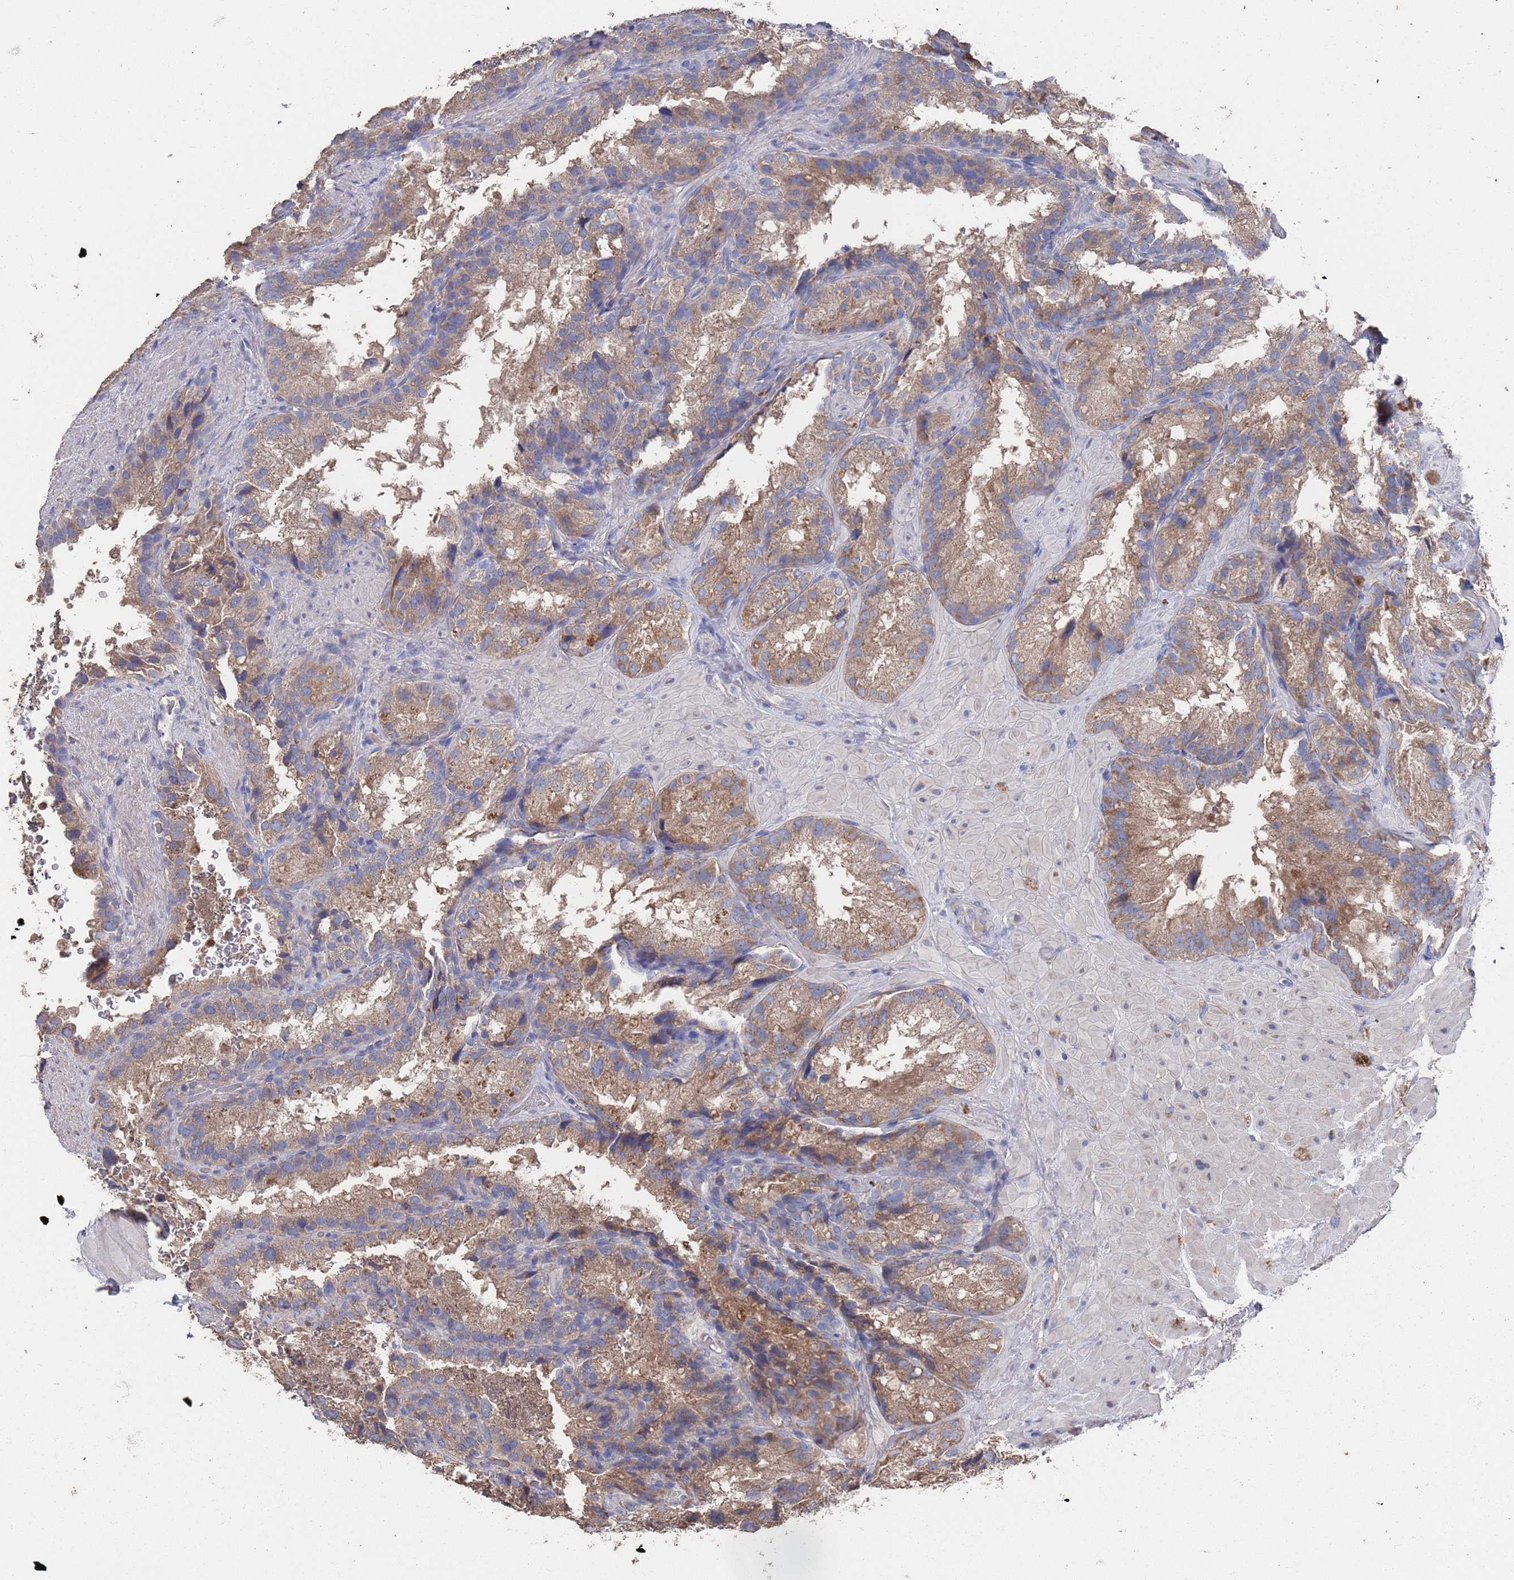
{"staining": {"intensity": "moderate", "quantity": ">75%", "location": "cytoplasmic/membranous"}, "tissue": "seminal vesicle", "cell_type": "Glandular cells", "image_type": "normal", "snomed": [{"axis": "morphology", "description": "Normal tissue, NOS"}, {"axis": "topography", "description": "Seminal veicle"}], "caption": "Normal seminal vesicle was stained to show a protein in brown. There is medium levels of moderate cytoplasmic/membranous expression in approximately >75% of glandular cells. (IHC, brightfield microscopy, high magnification).", "gene": "BTBD18", "patient": {"sex": "male", "age": 58}}